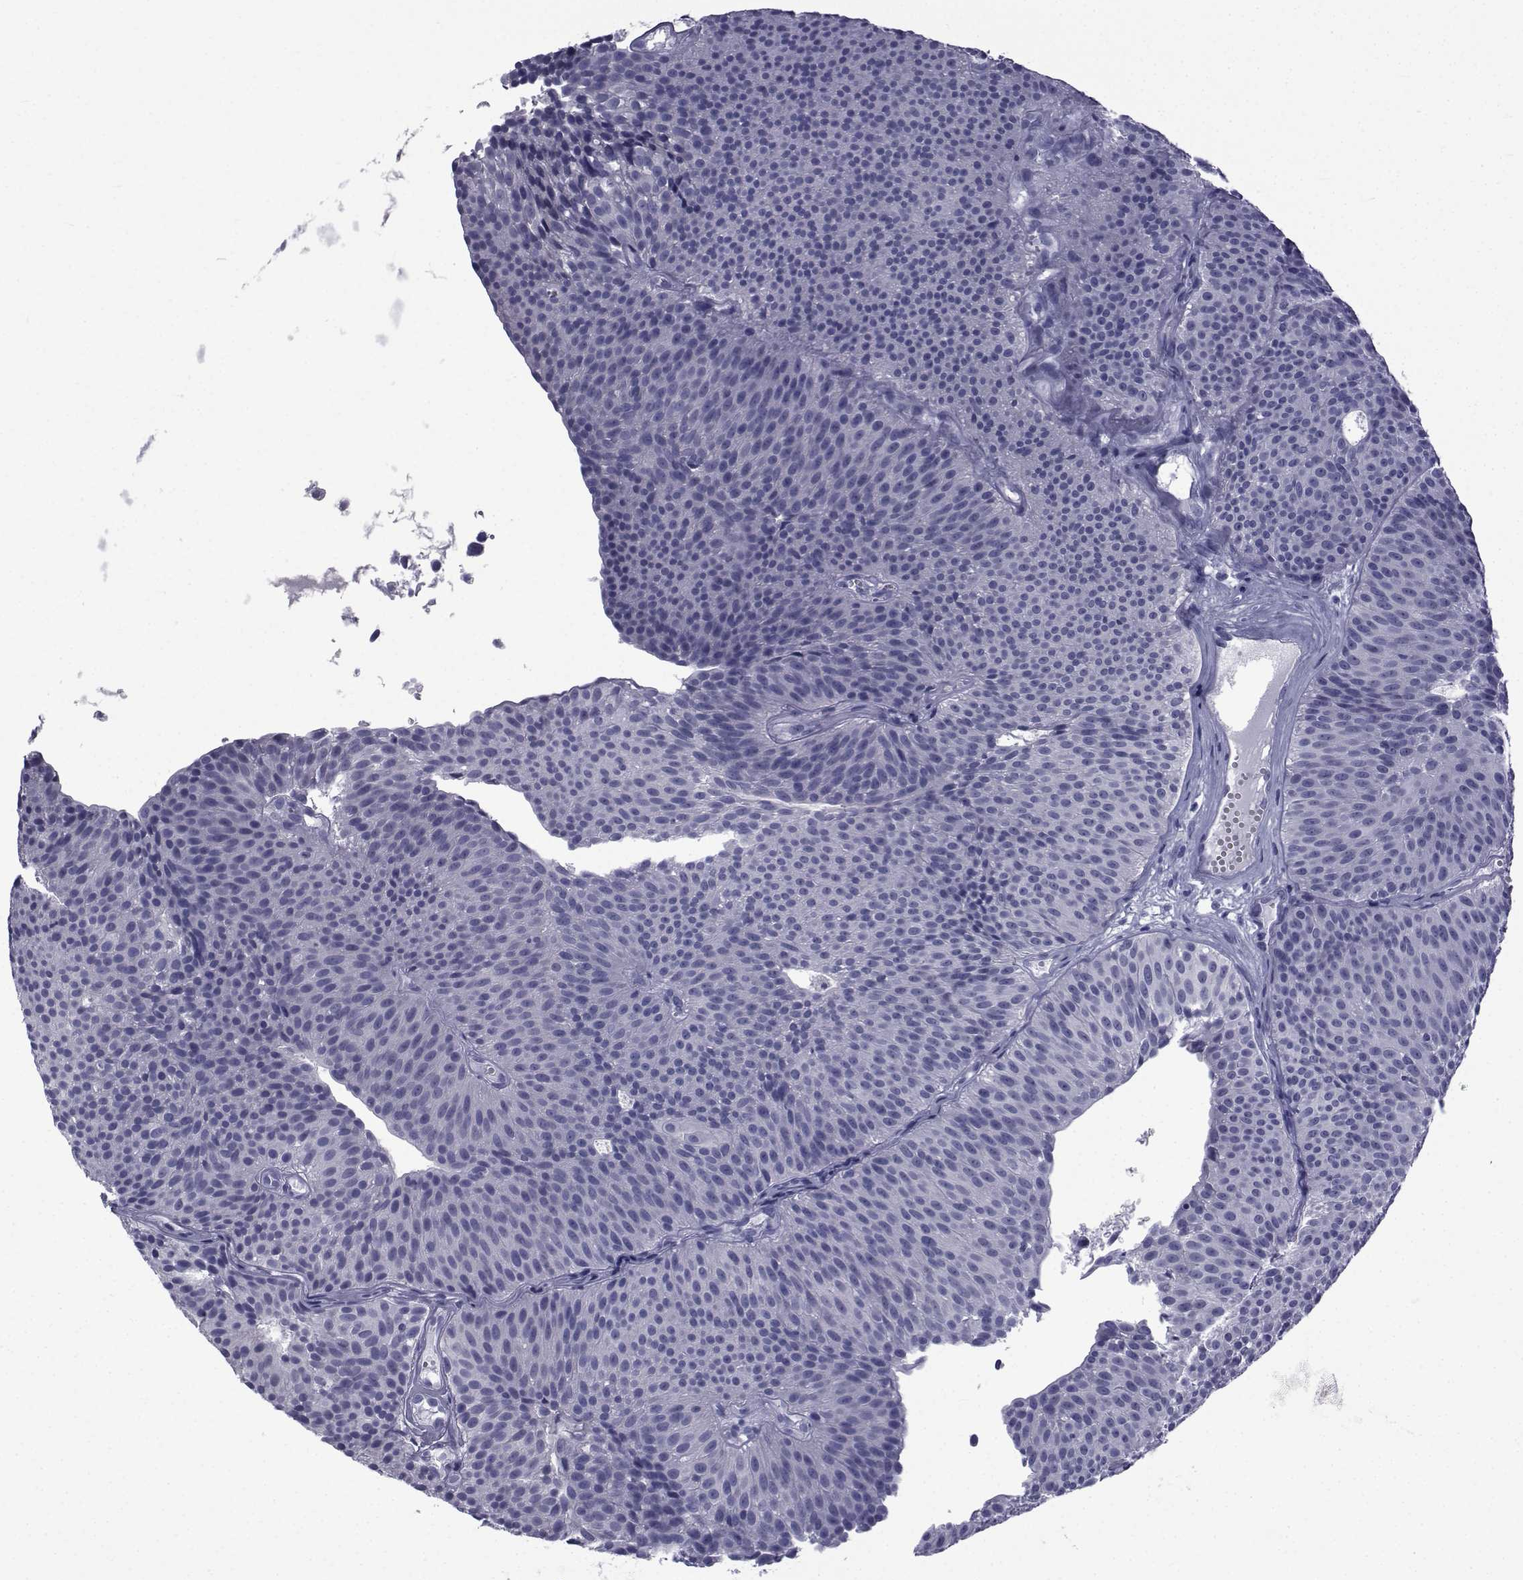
{"staining": {"intensity": "negative", "quantity": "none", "location": "none"}, "tissue": "urothelial cancer", "cell_type": "Tumor cells", "image_type": "cancer", "snomed": [{"axis": "morphology", "description": "Urothelial carcinoma, Low grade"}, {"axis": "topography", "description": "Urinary bladder"}], "caption": "This is an IHC histopathology image of human urothelial carcinoma (low-grade). There is no positivity in tumor cells.", "gene": "PDE6H", "patient": {"sex": "male", "age": 63}}